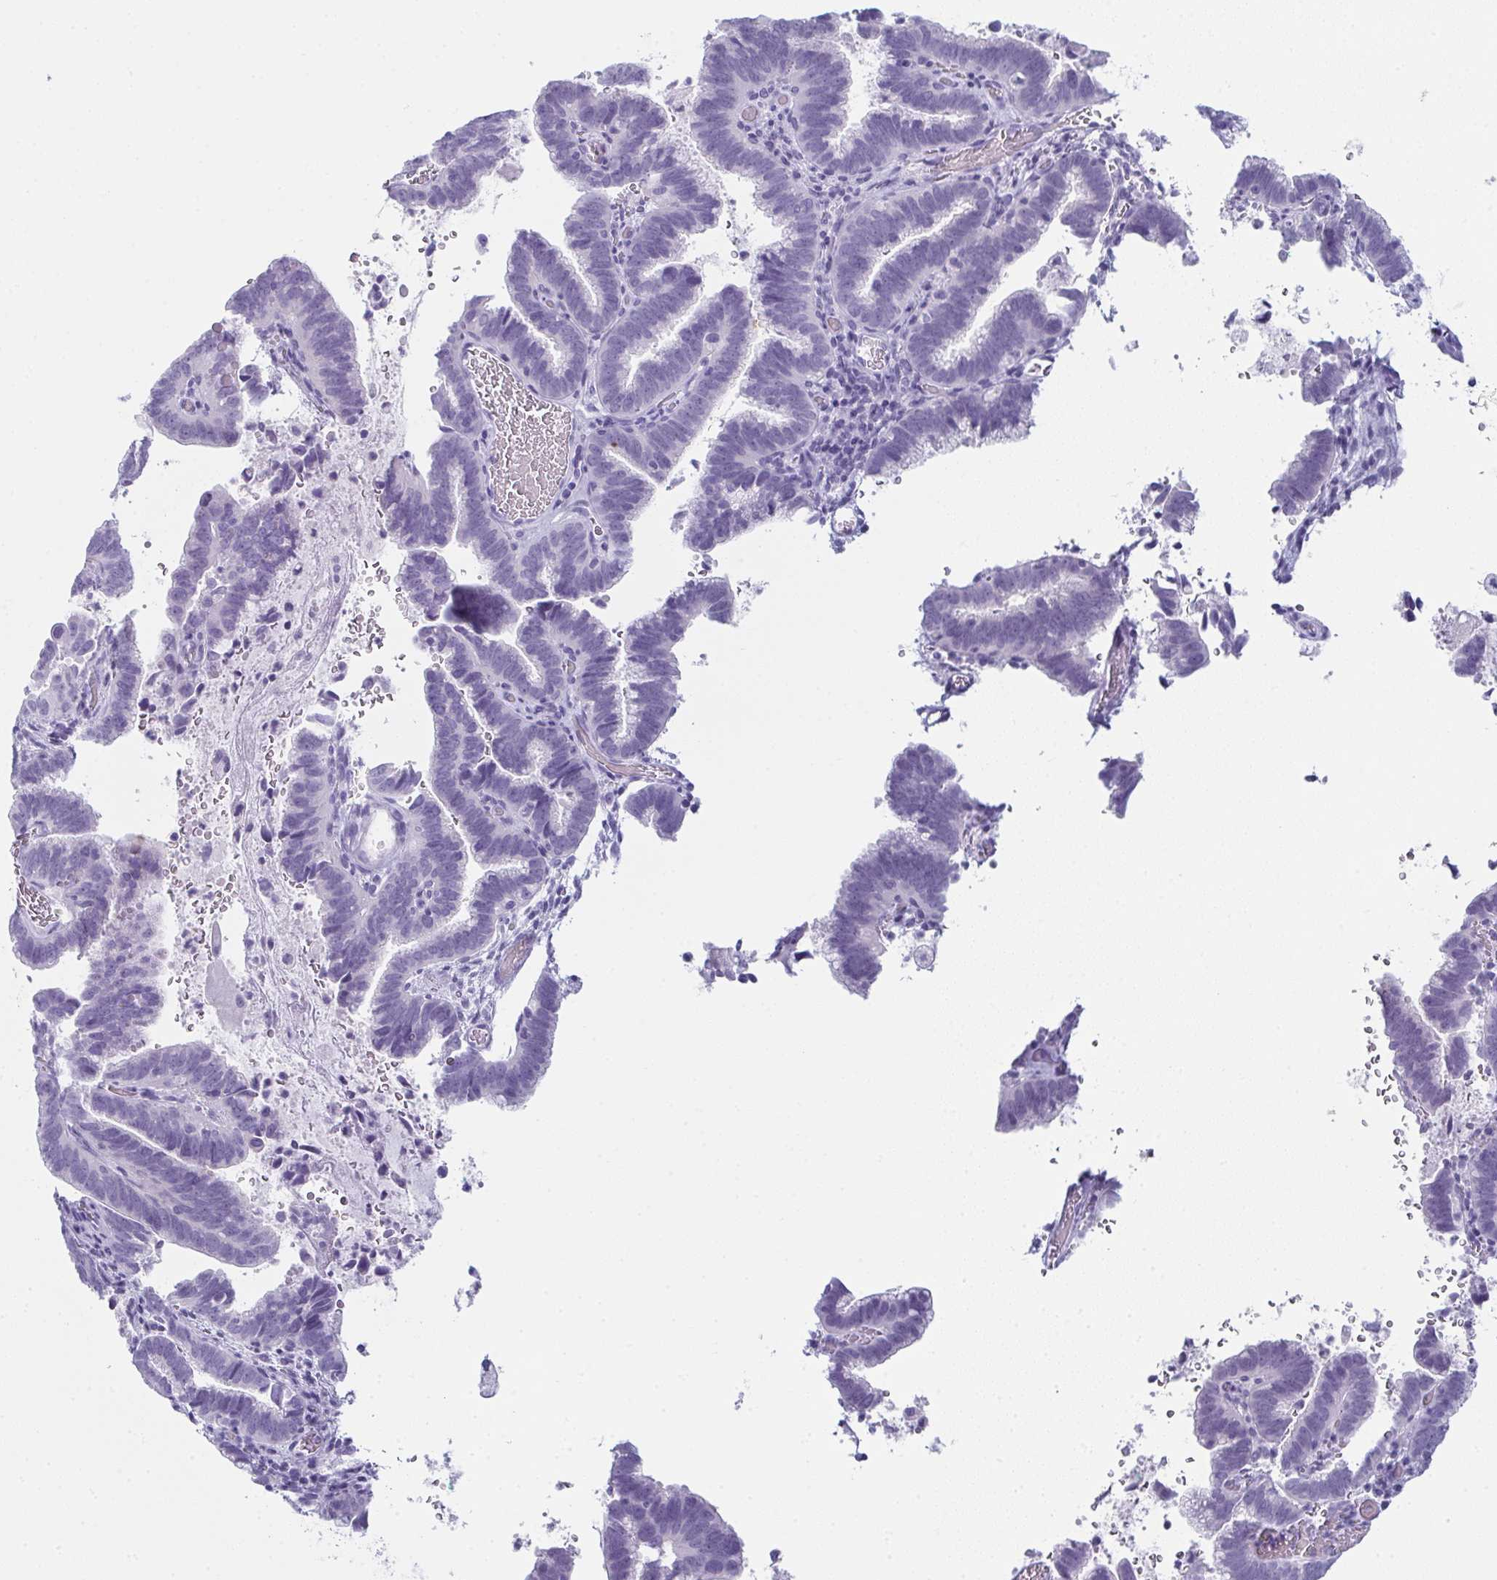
{"staining": {"intensity": "negative", "quantity": "none", "location": "none"}, "tissue": "cervical cancer", "cell_type": "Tumor cells", "image_type": "cancer", "snomed": [{"axis": "morphology", "description": "Adenocarcinoma, NOS"}, {"axis": "topography", "description": "Cervix"}], "caption": "A photomicrograph of human cervical cancer (adenocarcinoma) is negative for staining in tumor cells.", "gene": "ENKUR", "patient": {"sex": "female", "age": 61}}